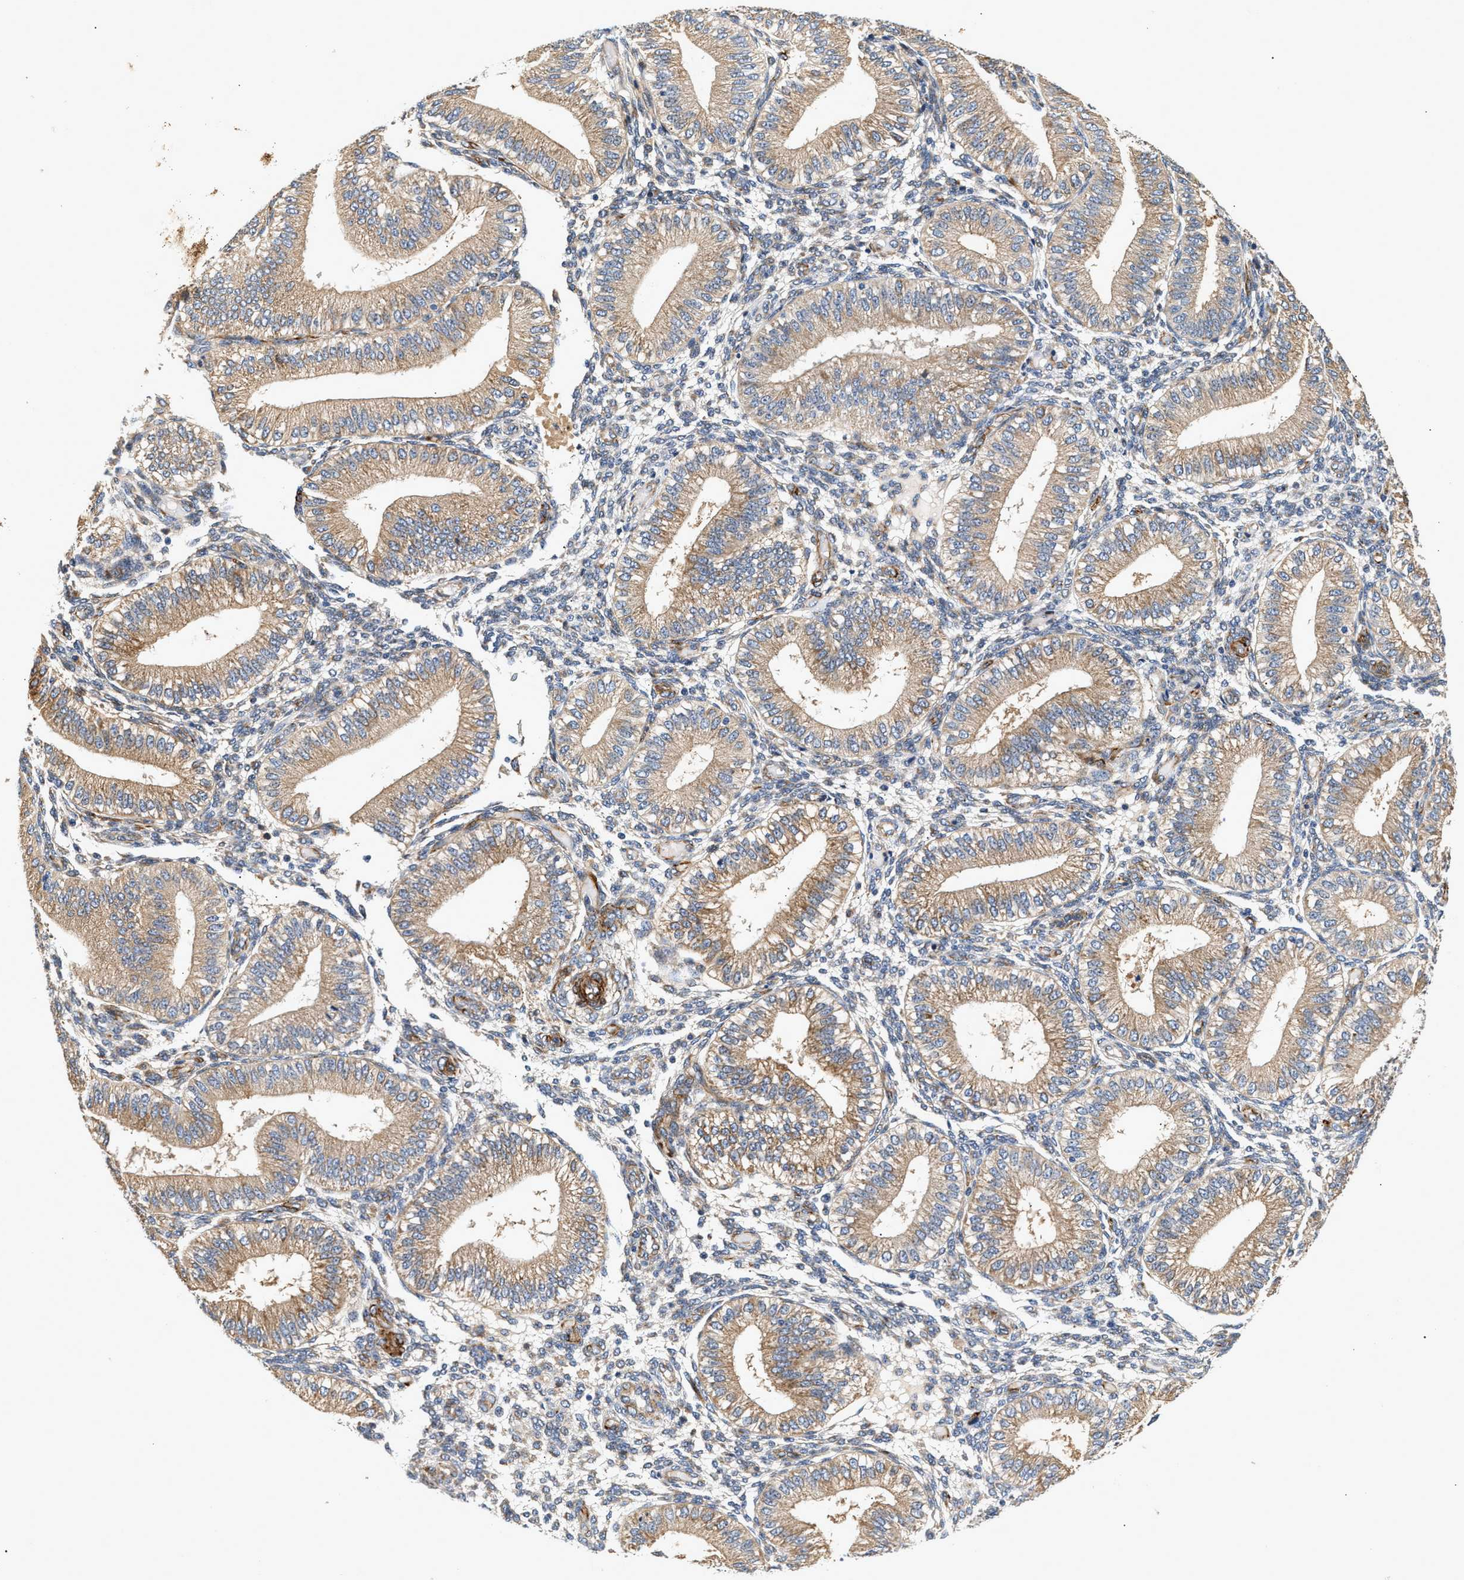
{"staining": {"intensity": "weak", "quantity": "<25%", "location": "cytoplasmic/membranous"}, "tissue": "endometrium", "cell_type": "Cells in endometrial stroma", "image_type": "normal", "snomed": [{"axis": "morphology", "description": "Normal tissue, NOS"}, {"axis": "topography", "description": "Endometrium"}], "caption": "IHC image of normal endometrium: human endometrium stained with DAB (3,3'-diaminobenzidine) shows no significant protein positivity in cells in endometrial stroma.", "gene": "IFT74", "patient": {"sex": "female", "age": 39}}